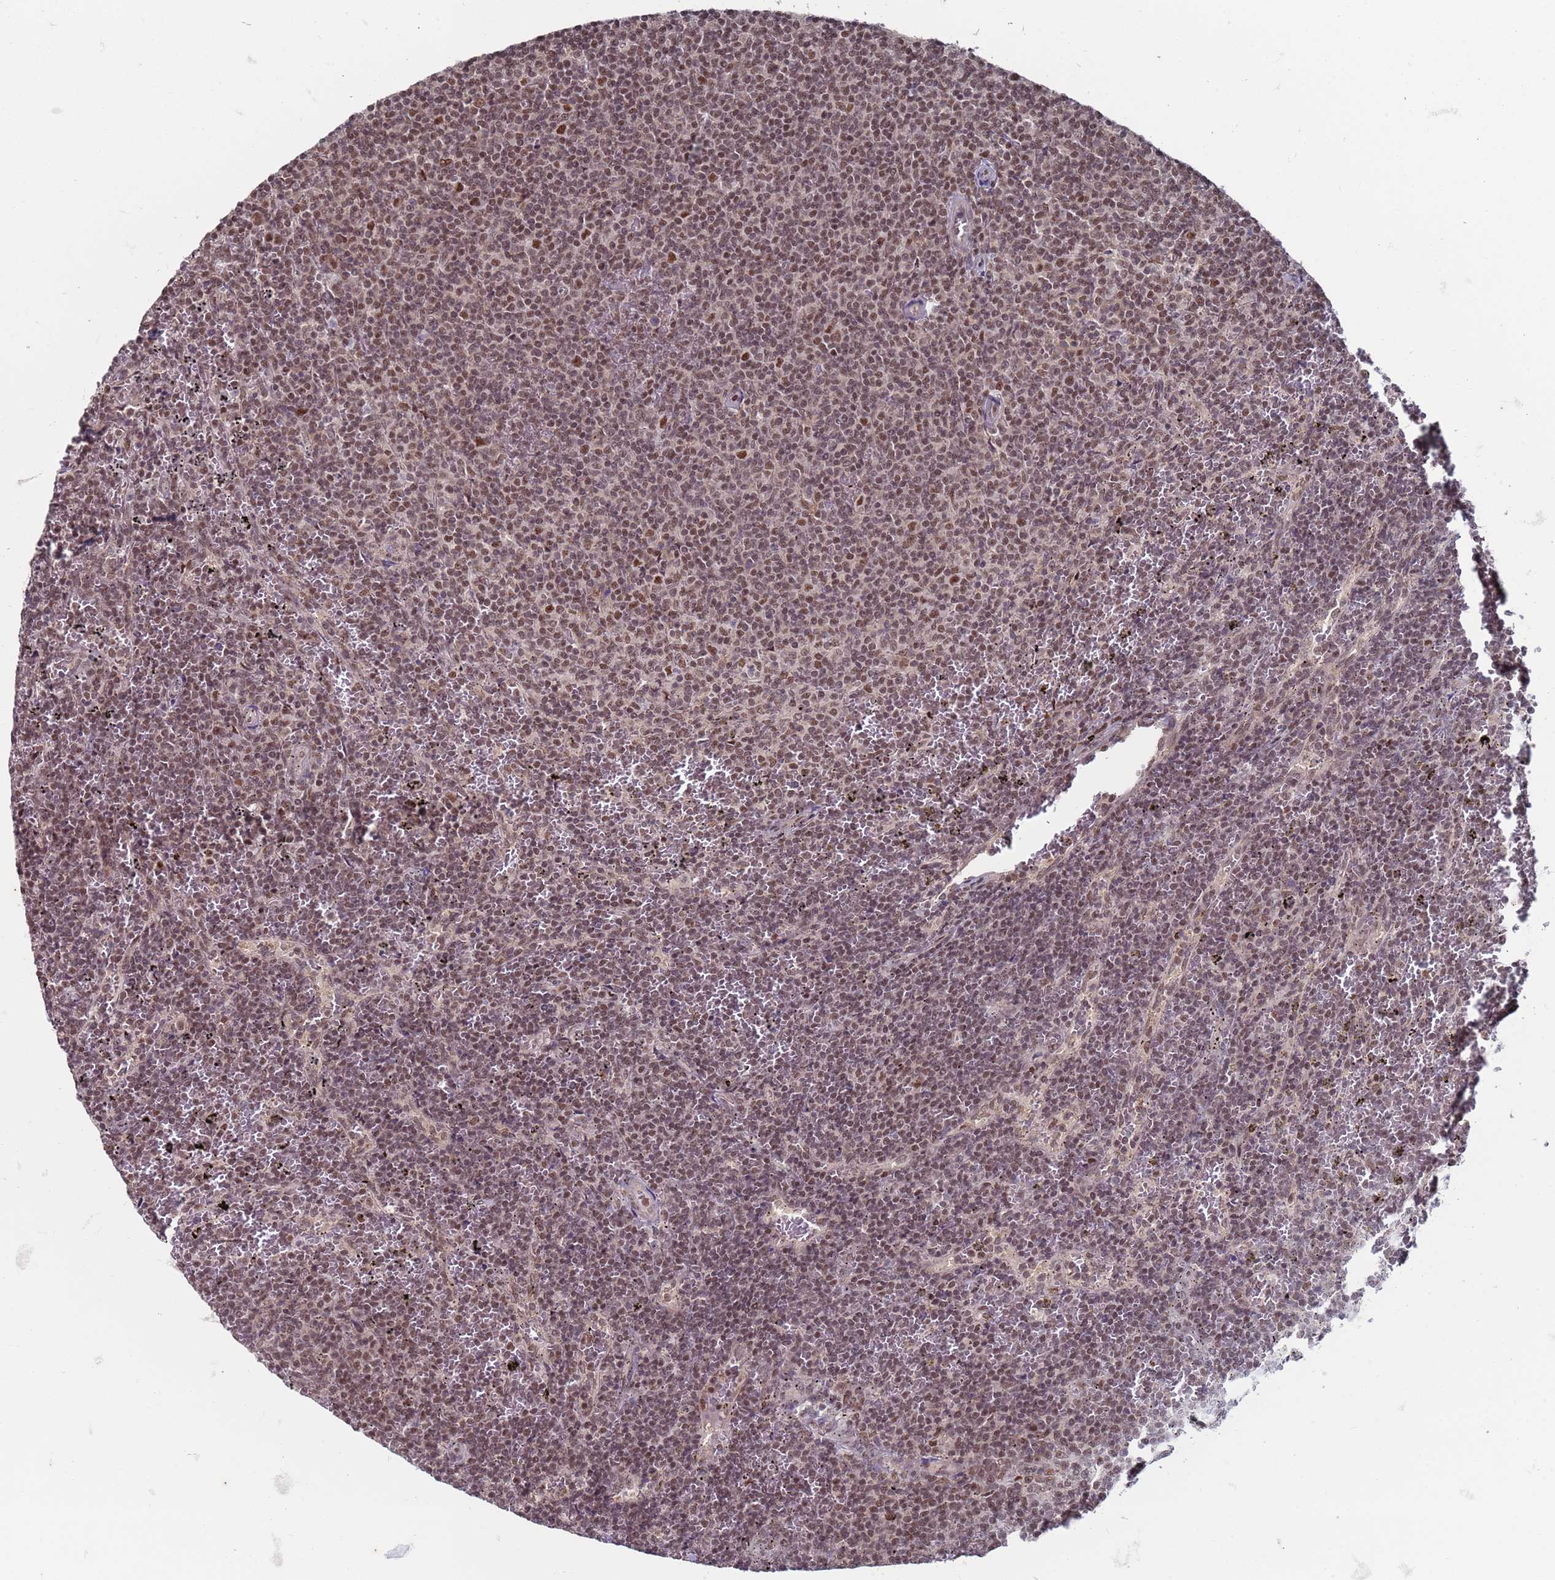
{"staining": {"intensity": "moderate", "quantity": ">75%", "location": "nuclear"}, "tissue": "lymphoma", "cell_type": "Tumor cells", "image_type": "cancer", "snomed": [{"axis": "morphology", "description": "Malignant lymphoma, non-Hodgkin's type, Low grade"}, {"axis": "topography", "description": "Spleen"}], "caption": "Immunohistochemistry (IHC) staining of malignant lymphoma, non-Hodgkin's type (low-grade), which shows medium levels of moderate nuclear expression in about >75% of tumor cells indicating moderate nuclear protein staining. The staining was performed using DAB (3,3'-diaminobenzidine) (brown) for protein detection and nuclei were counterstained in hematoxylin (blue).", "gene": "TRMT6", "patient": {"sex": "female", "age": 50}}